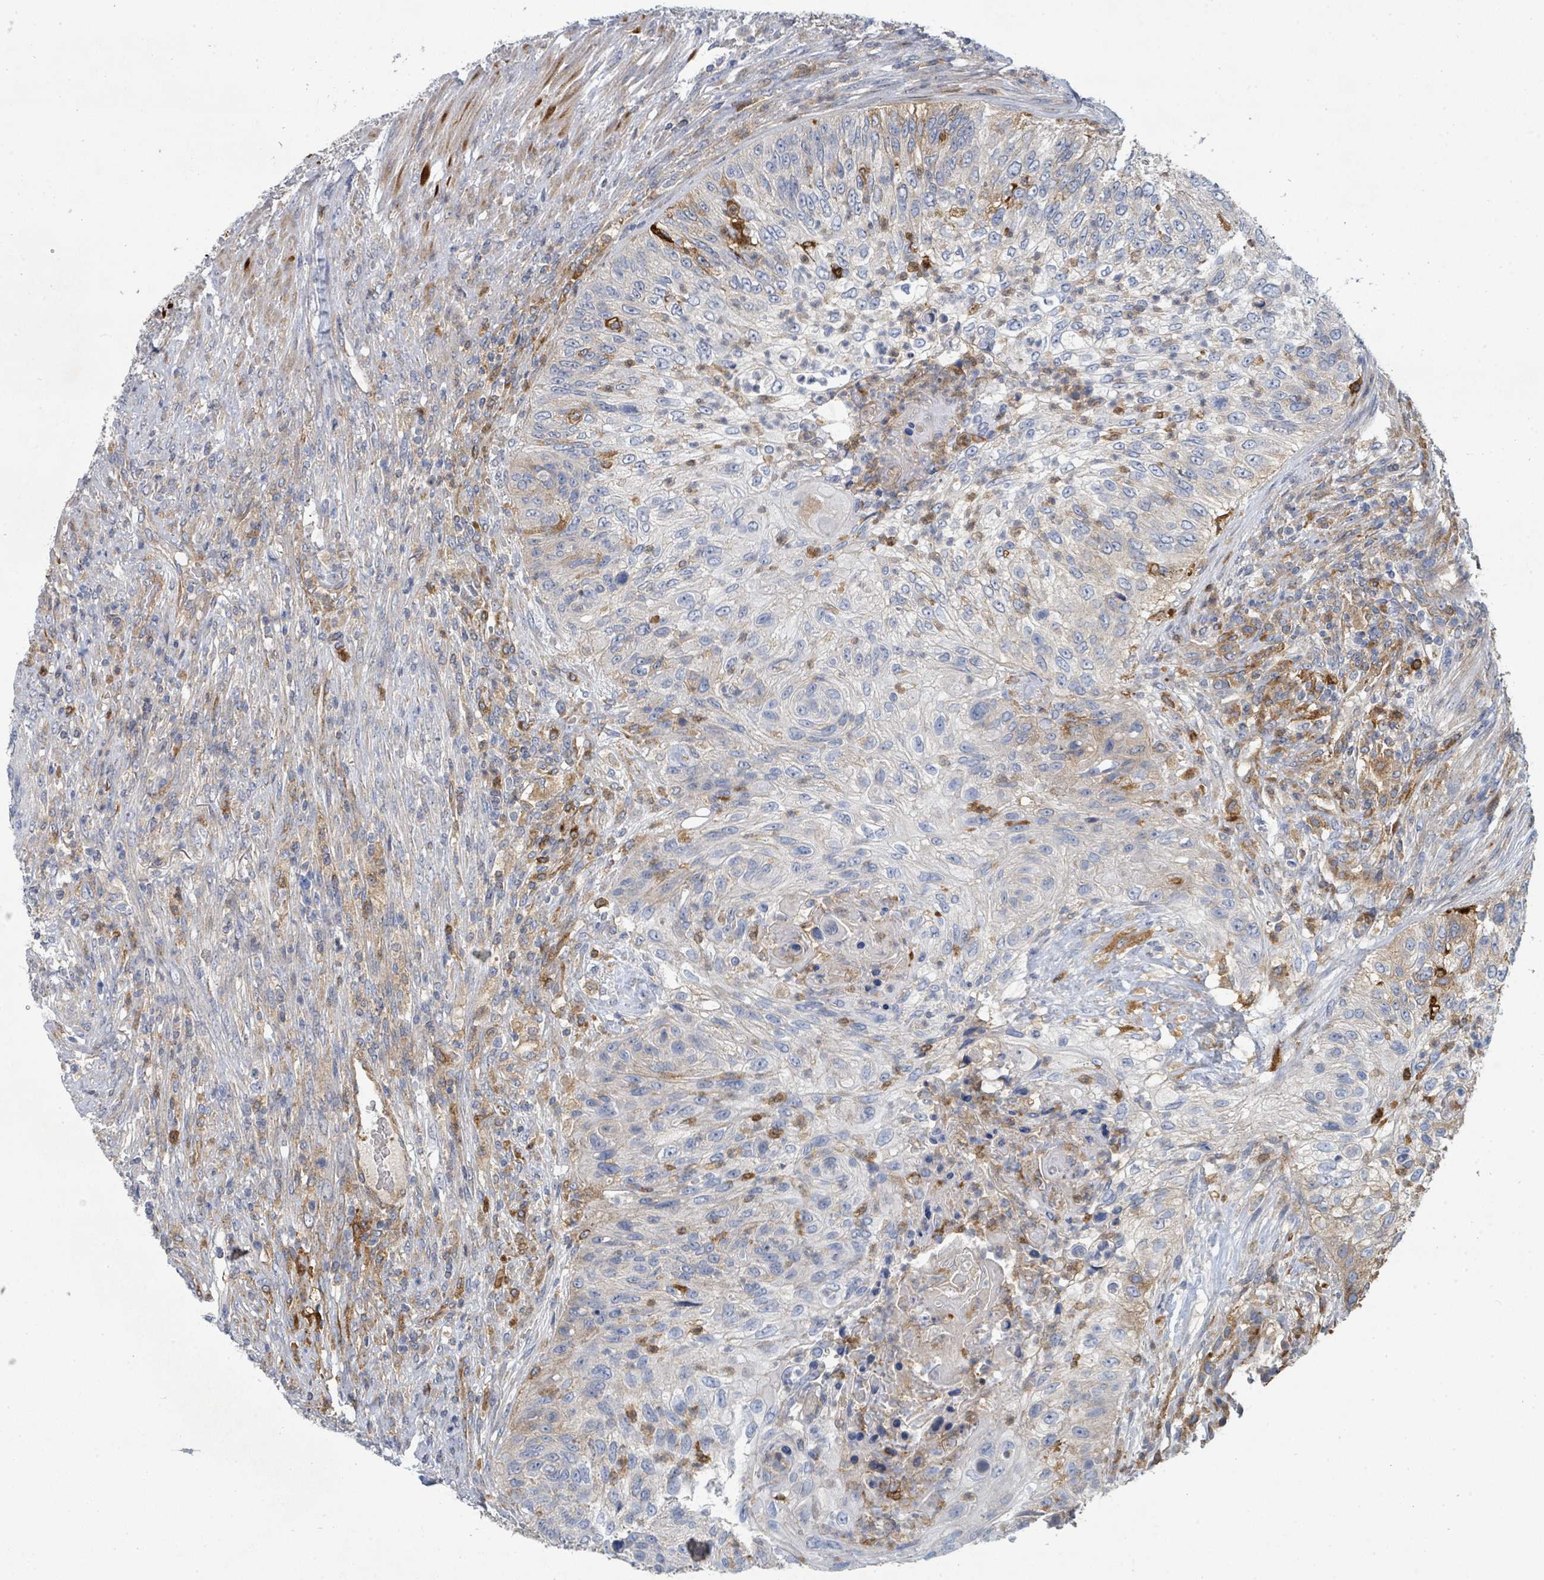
{"staining": {"intensity": "negative", "quantity": "none", "location": "none"}, "tissue": "urothelial cancer", "cell_type": "Tumor cells", "image_type": "cancer", "snomed": [{"axis": "morphology", "description": "Urothelial carcinoma, High grade"}, {"axis": "topography", "description": "Urinary bladder"}], "caption": "Tumor cells are negative for brown protein staining in urothelial carcinoma (high-grade).", "gene": "IFIT1", "patient": {"sex": "female", "age": 60}}